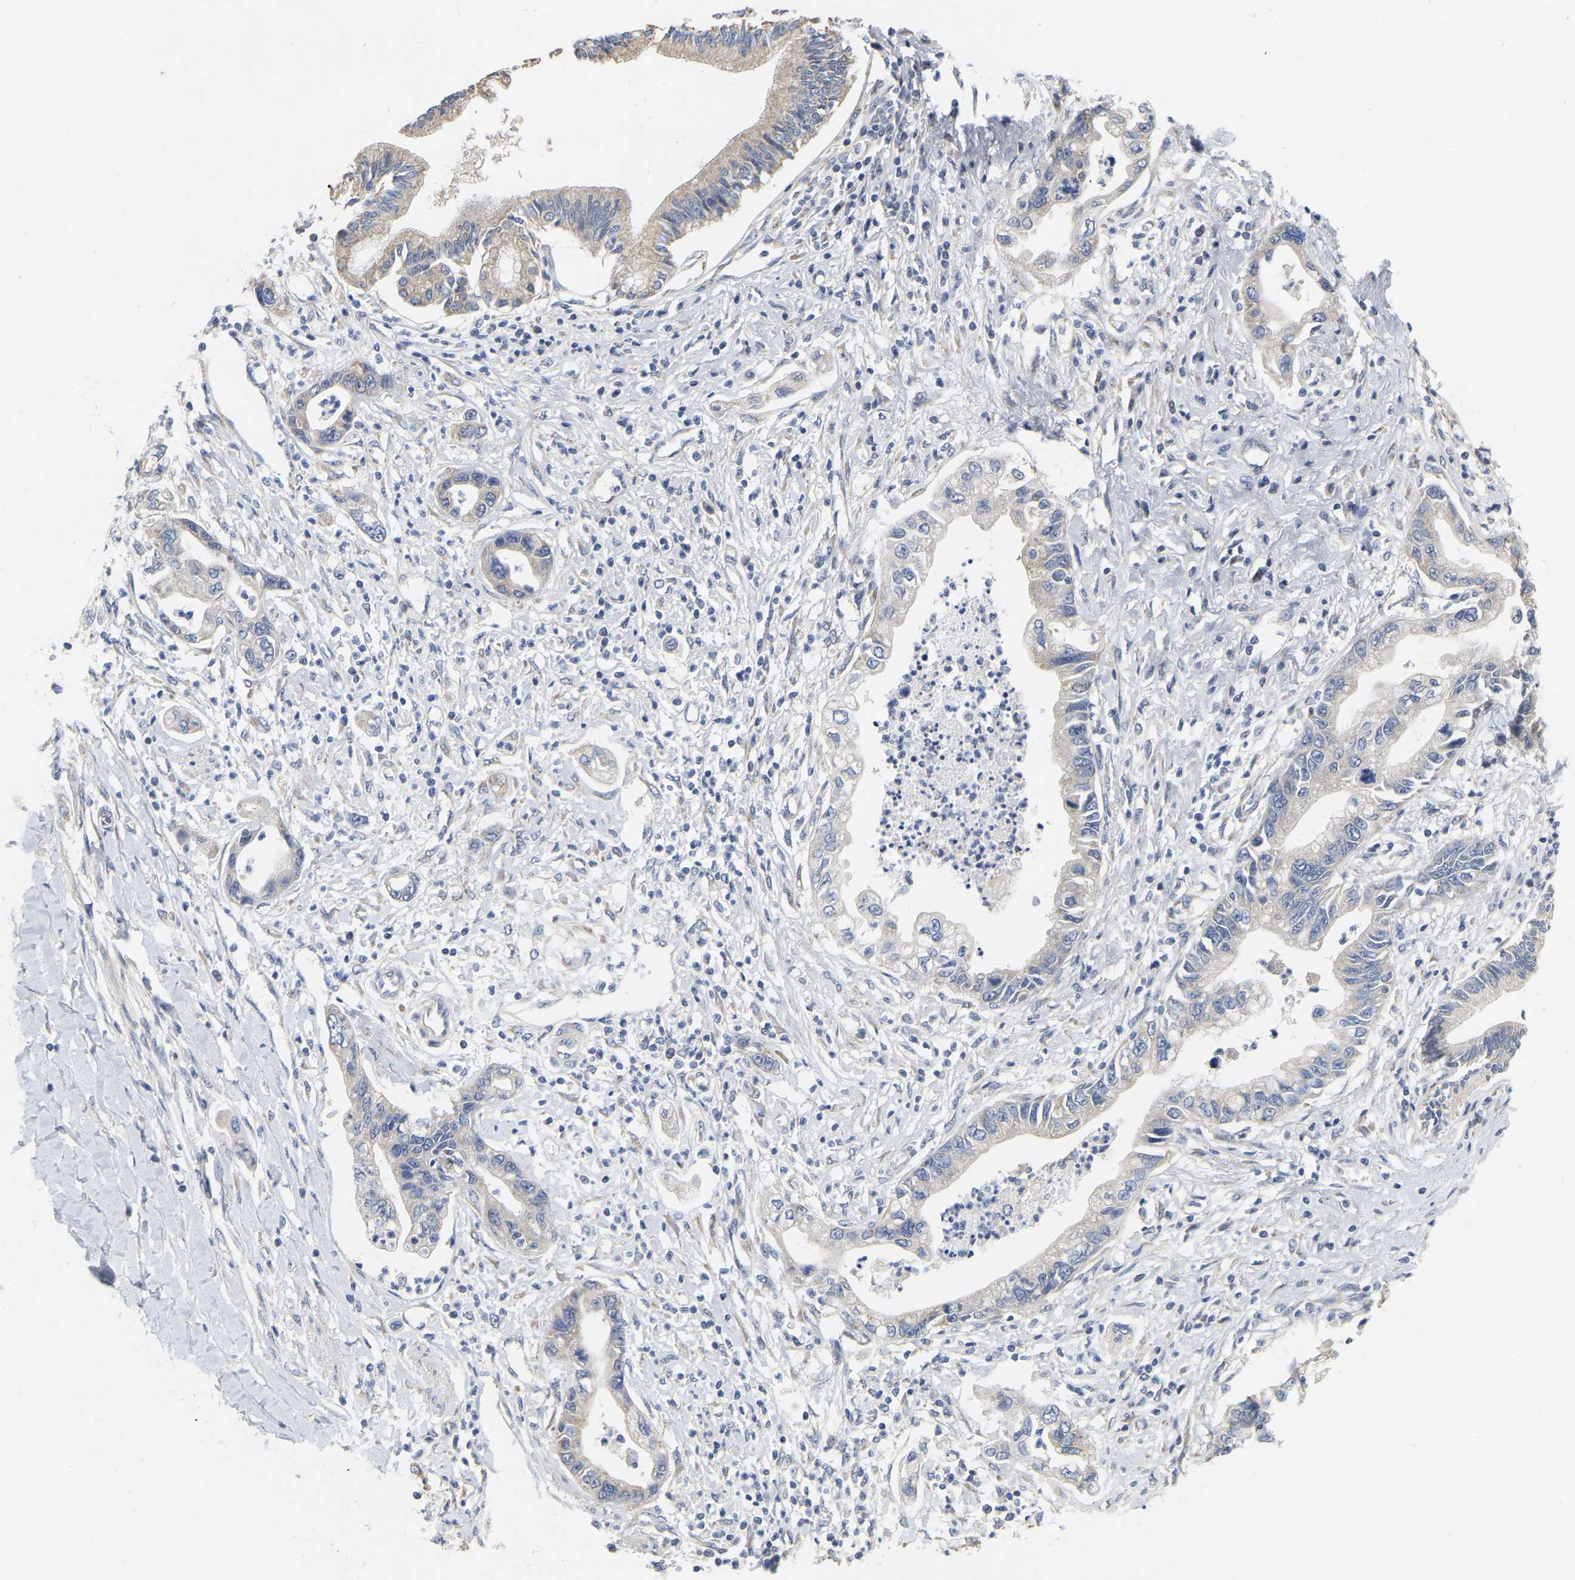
{"staining": {"intensity": "weak", "quantity": "<25%", "location": "cytoplasmic/membranous"}, "tissue": "pancreatic cancer", "cell_type": "Tumor cells", "image_type": "cancer", "snomed": [{"axis": "morphology", "description": "Adenocarcinoma, NOS"}, {"axis": "topography", "description": "Pancreas"}], "caption": "Histopathology image shows no protein staining in tumor cells of pancreatic cancer tissue.", "gene": "SSH1", "patient": {"sex": "male", "age": 56}}